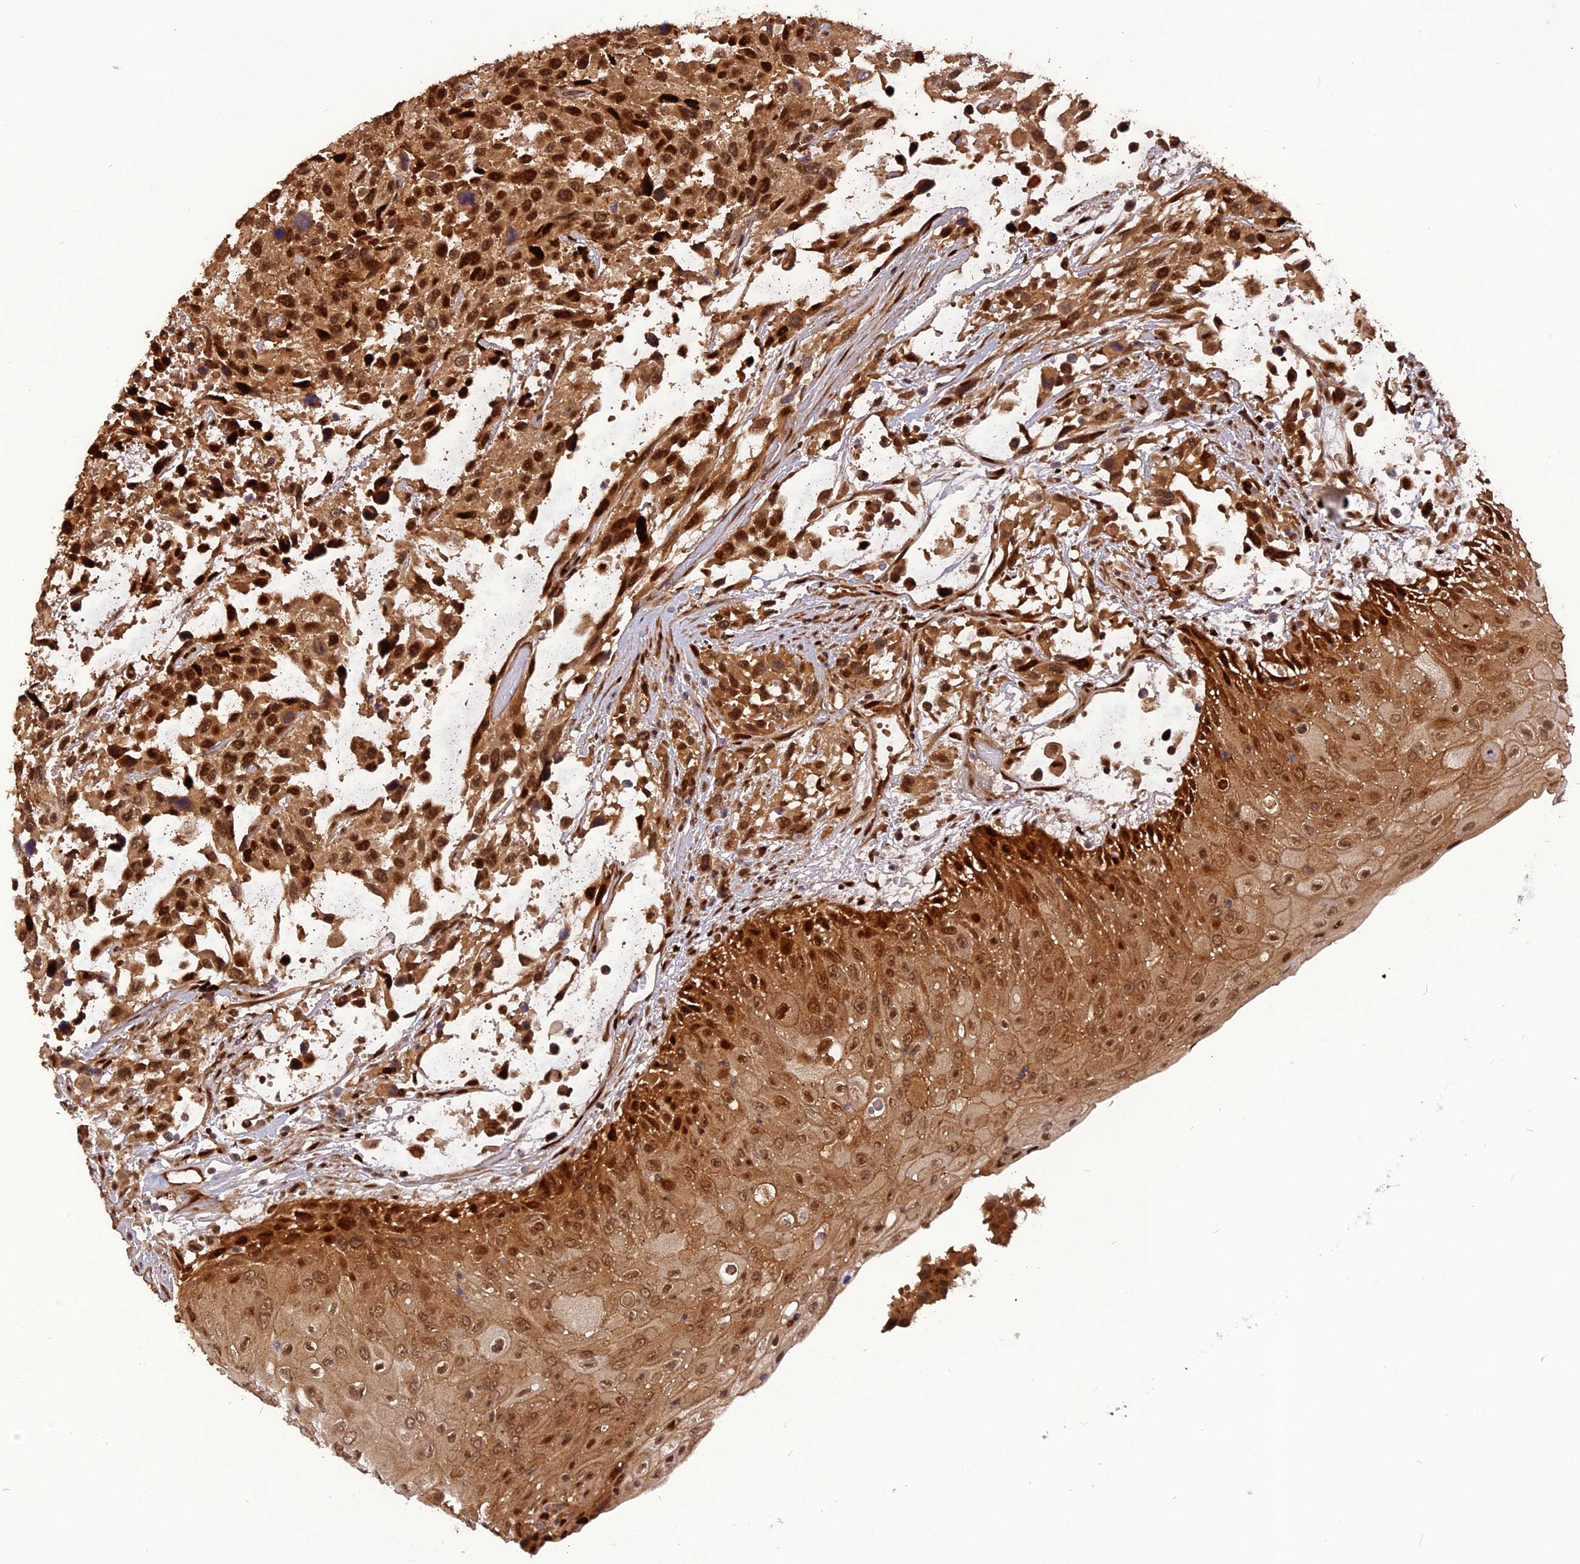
{"staining": {"intensity": "moderate", "quantity": ">75%", "location": "cytoplasmic/membranous,nuclear"}, "tissue": "urothelial cancer", "cell_type": "Tumor cells", "image_type": "cancer", "snomed": [{"axis": "morphology", "description": "Urothelial carcinoma, High grade"}, {"axis": "topography", "description": "Urinary bladder"}], "caption": "A photomicrograph of urothelial cancer stained for a protein reveals moderate cytoplasmic/membranous and nuclear brown staining in tumor cells. The staining was performed using DAB (3,3'-diaminobenzidine), with brown indicating positive protein expression. Nuclei are stained blue with hematoxylin.", "gene": "MICALL1", "patient": {"sex": "female", "age": 70}}